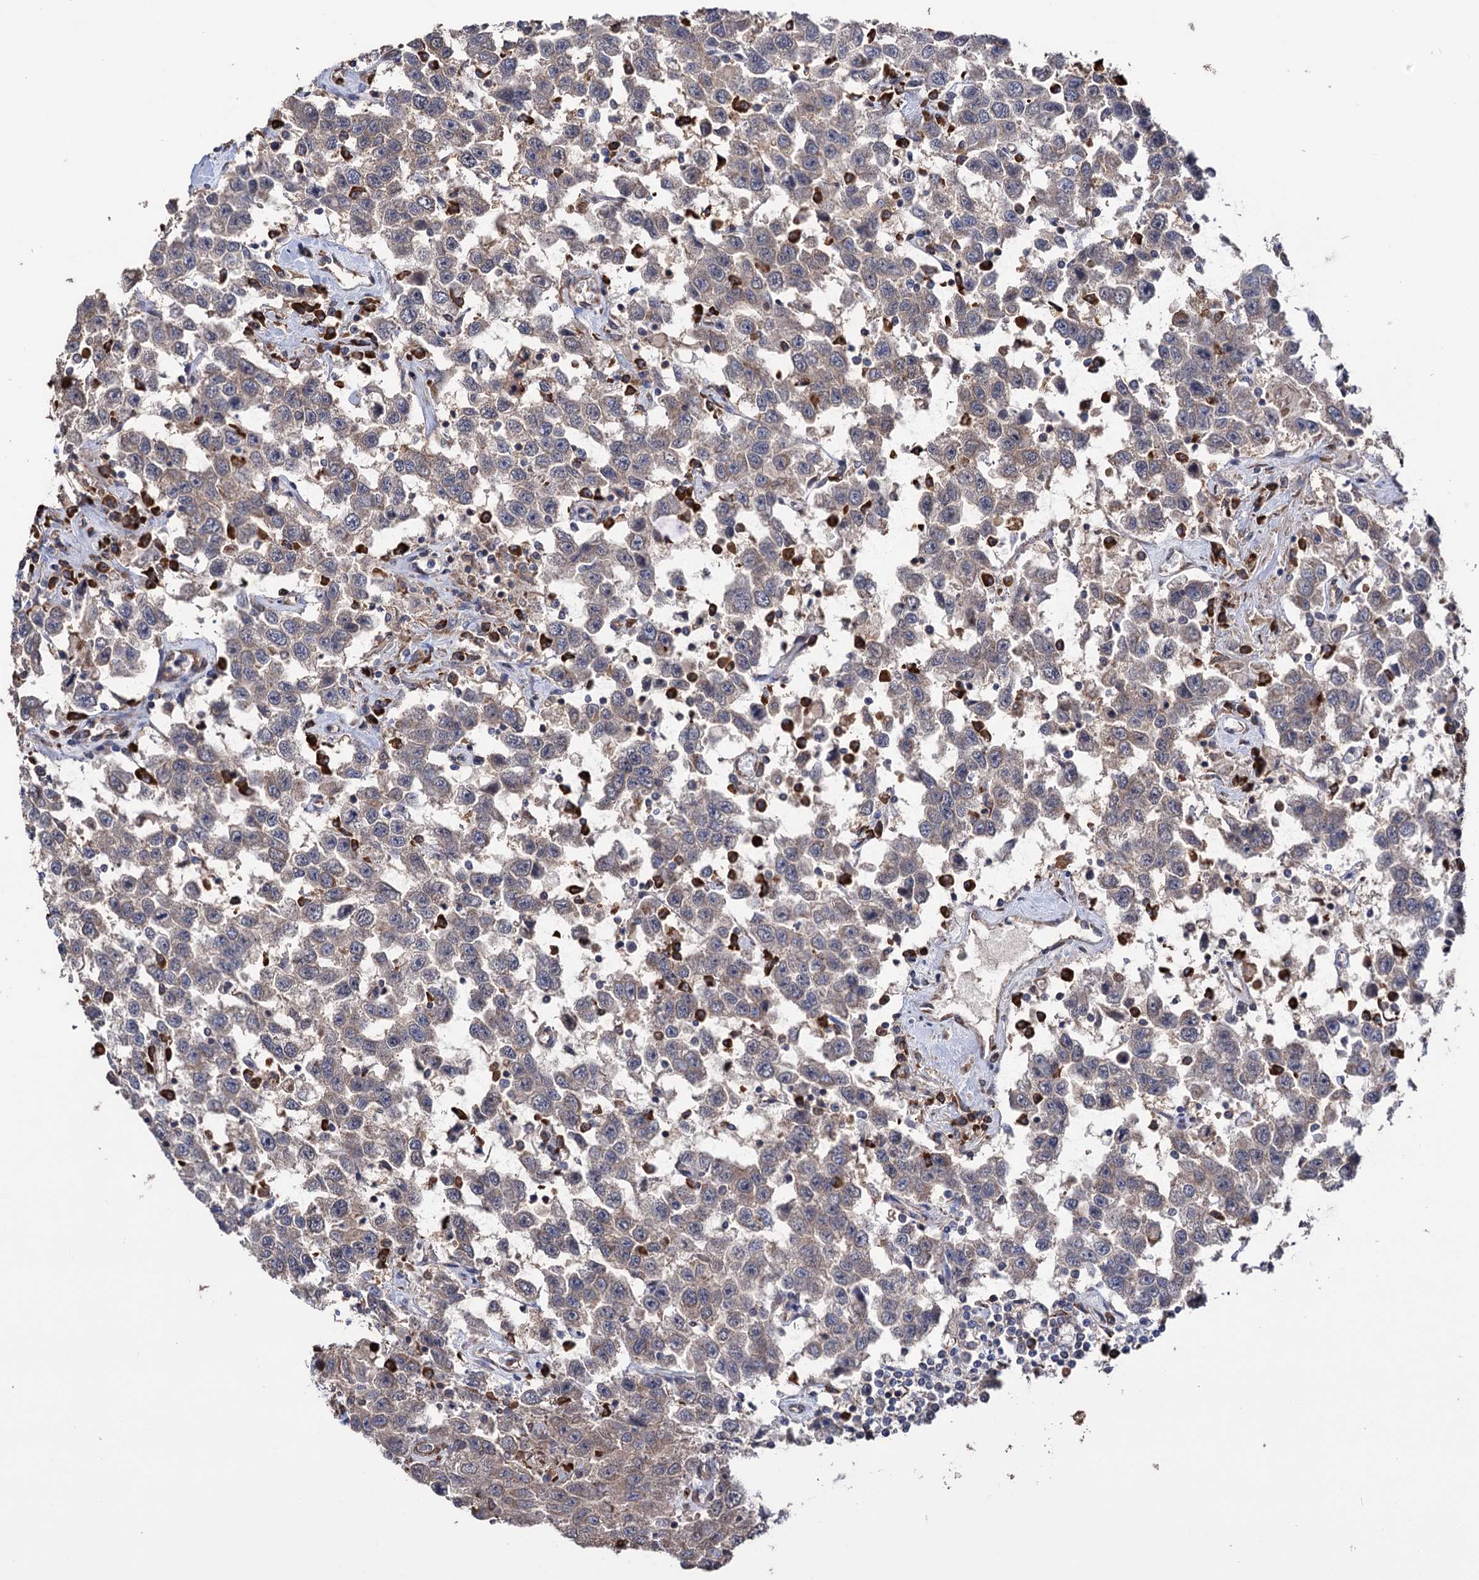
{"staining": {"intensity": "negative", "quantity": "none", "location": "none"}, "tissue": "testis cancer", "cell_type": "Tumor cells", "image_type": "cancer", "snomed": [{"axis": "morphology", "description": "Seminoma, NOS"}, {"axis": "topography", "description": "Testis"}], "caption": "There is no significant staining in tumor cells of testis cancer.", "gene": "CDAN1", "patient": {"sex": "male", "age": 41}}